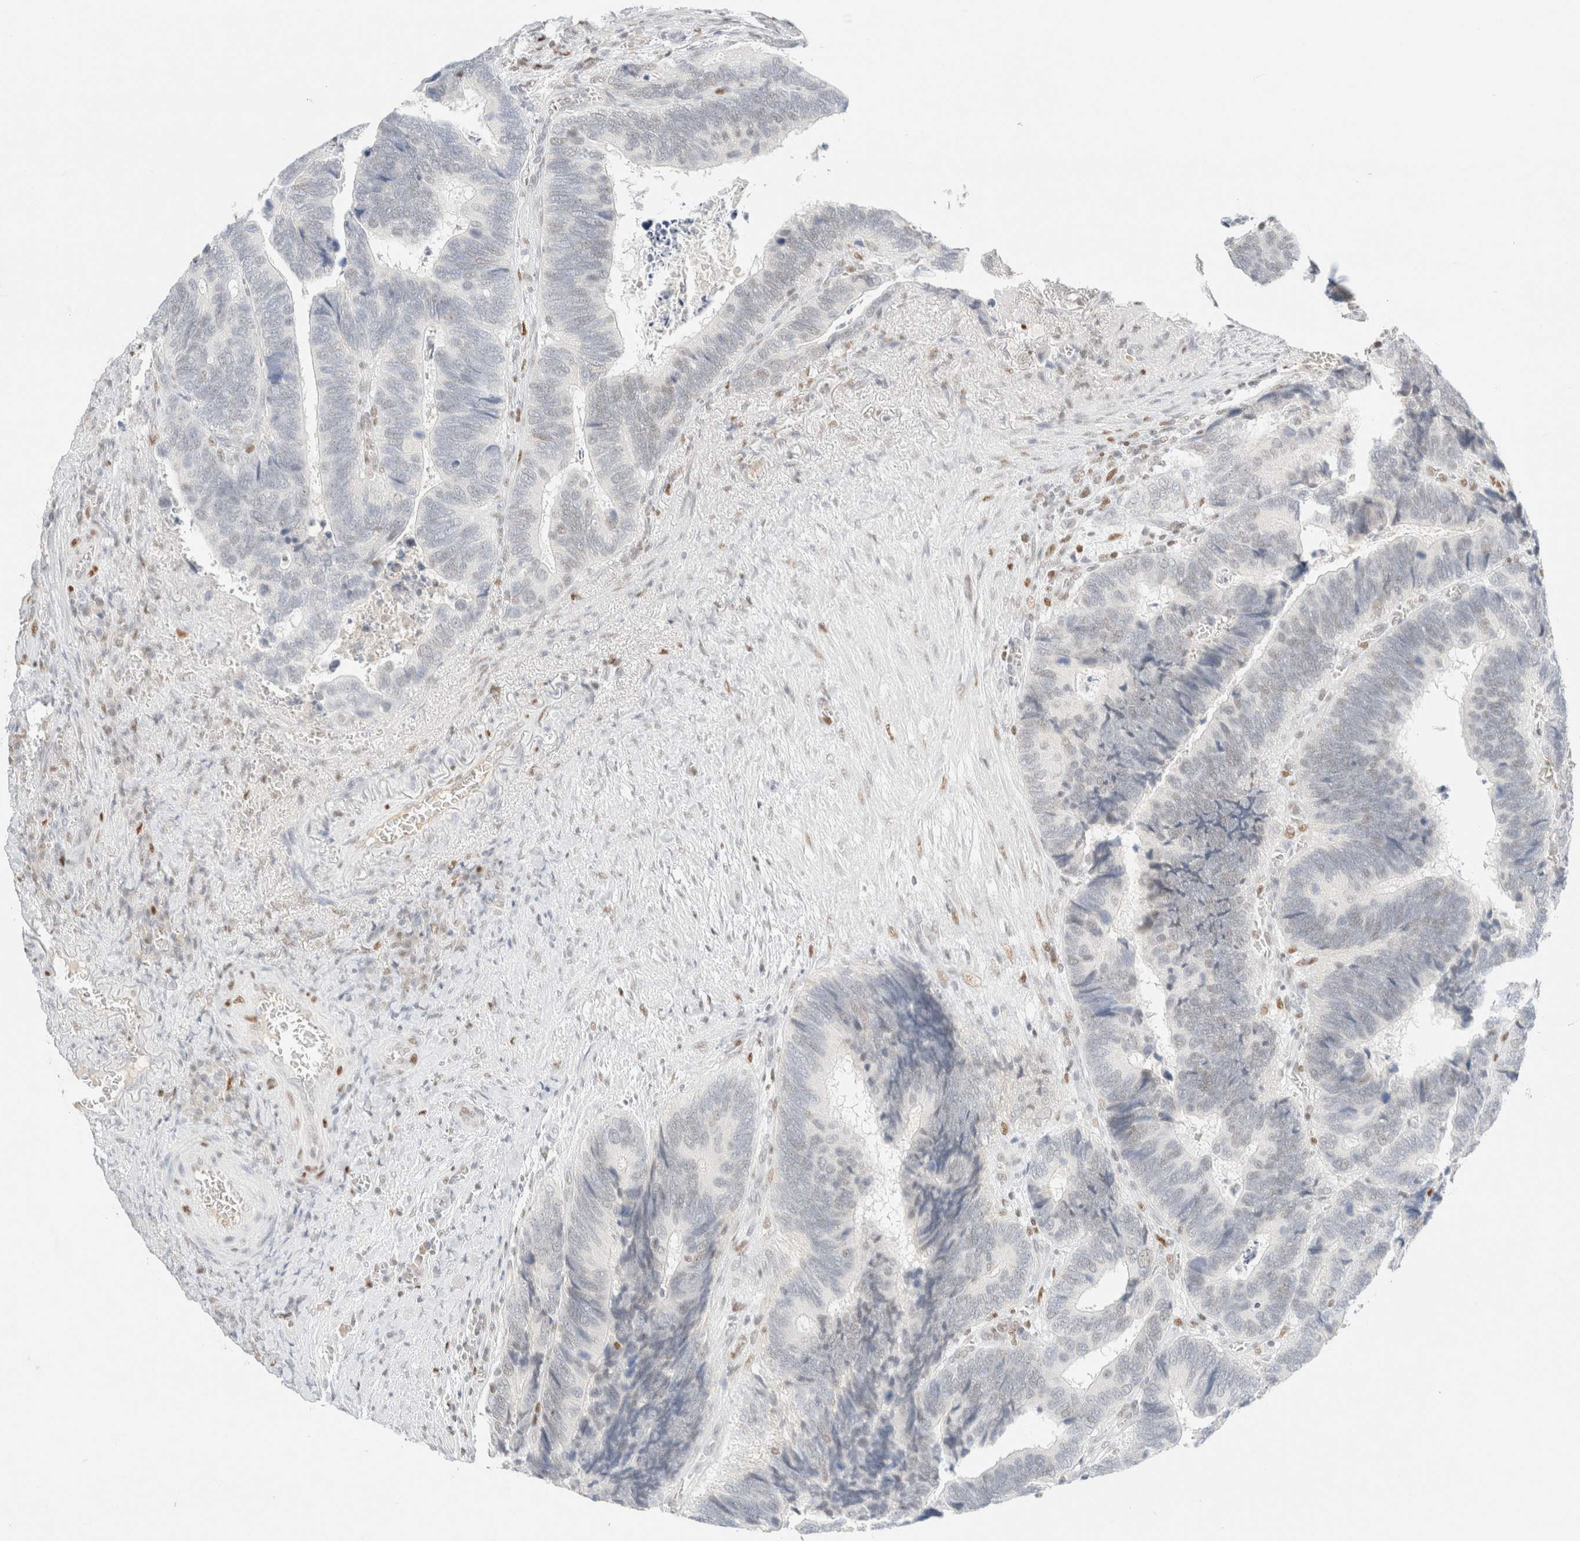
{"staining": {"intensity": "negative", "quantity": "none", "location": "none"}, "tissue": "colorectal cancer", "cell_type": "Tumor cells", "image_type": "cancer", "snomed": [{"axis": "morphology", "description": "Adenocarcinoma, NOS"}, {"axis": "topography", "description": "Colon"}], "caption": "IHC of colorectal cancer reveals no expression in tumor cells.", "gene": "DDB2", "patient": {"sex": "male", "age": 72}}